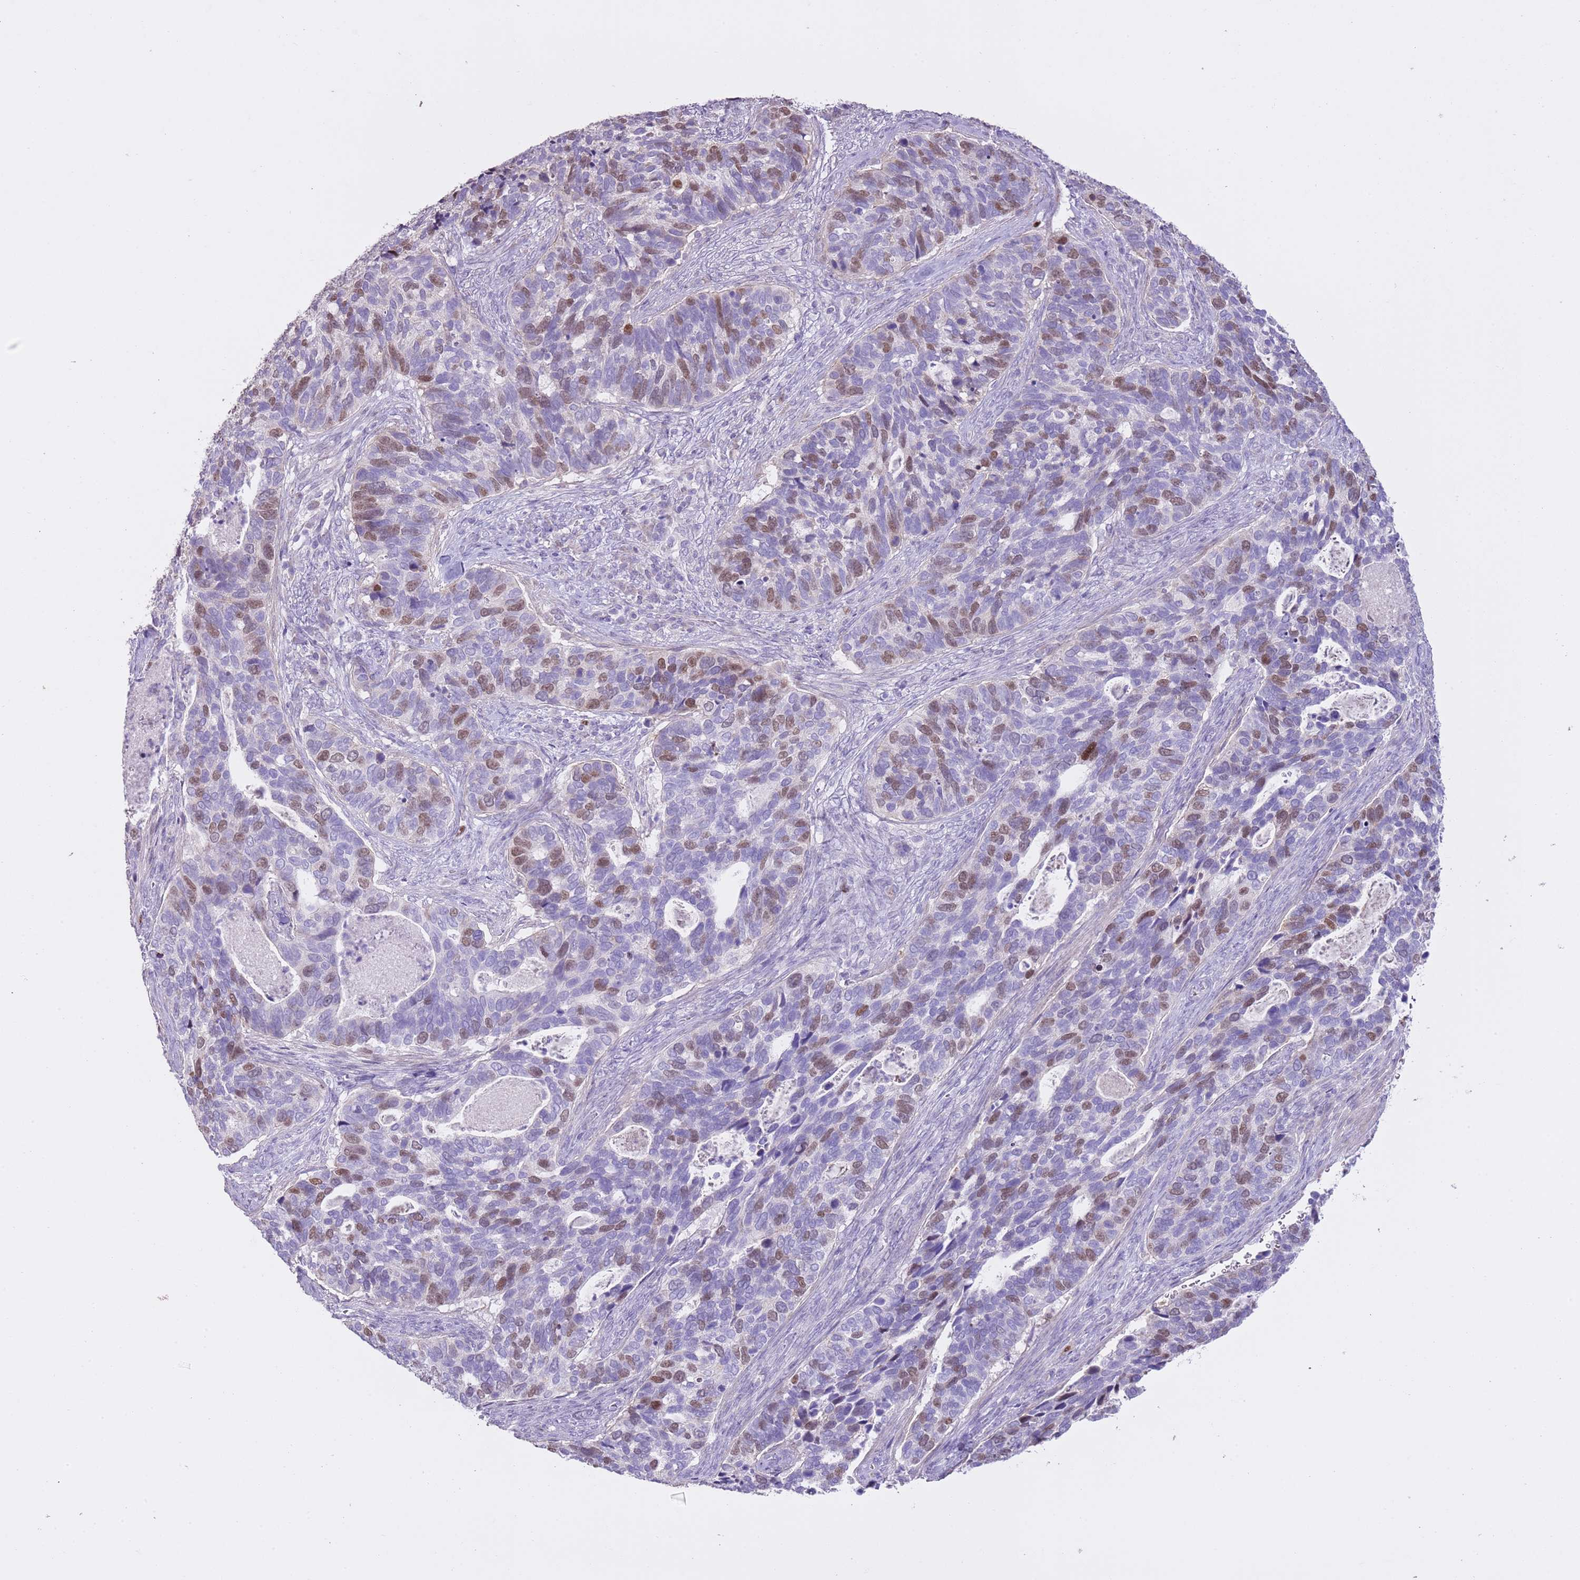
{"staining": {"intensity": "moderate", "quantity": "25%-75%", "location": "nuclear"}, "tissue": "cervical cancer", "cell_type": "Tumor cells", "image_type": "cancer", "snomed": [{"axis": "morphology", "description": "Squamous cell carcinoma, NOS"}, {"axis": "topography", "description": "Cervix"}], "caption": "Moderate nuclear positivity for a protein is identified in approximately 25%-75% of tumor cells of squamous cell carcinoma (cervical) using immunohistochemistry (IHC).", "gene": "GMNN", "patient": {"sex": "female", "age": 38}}